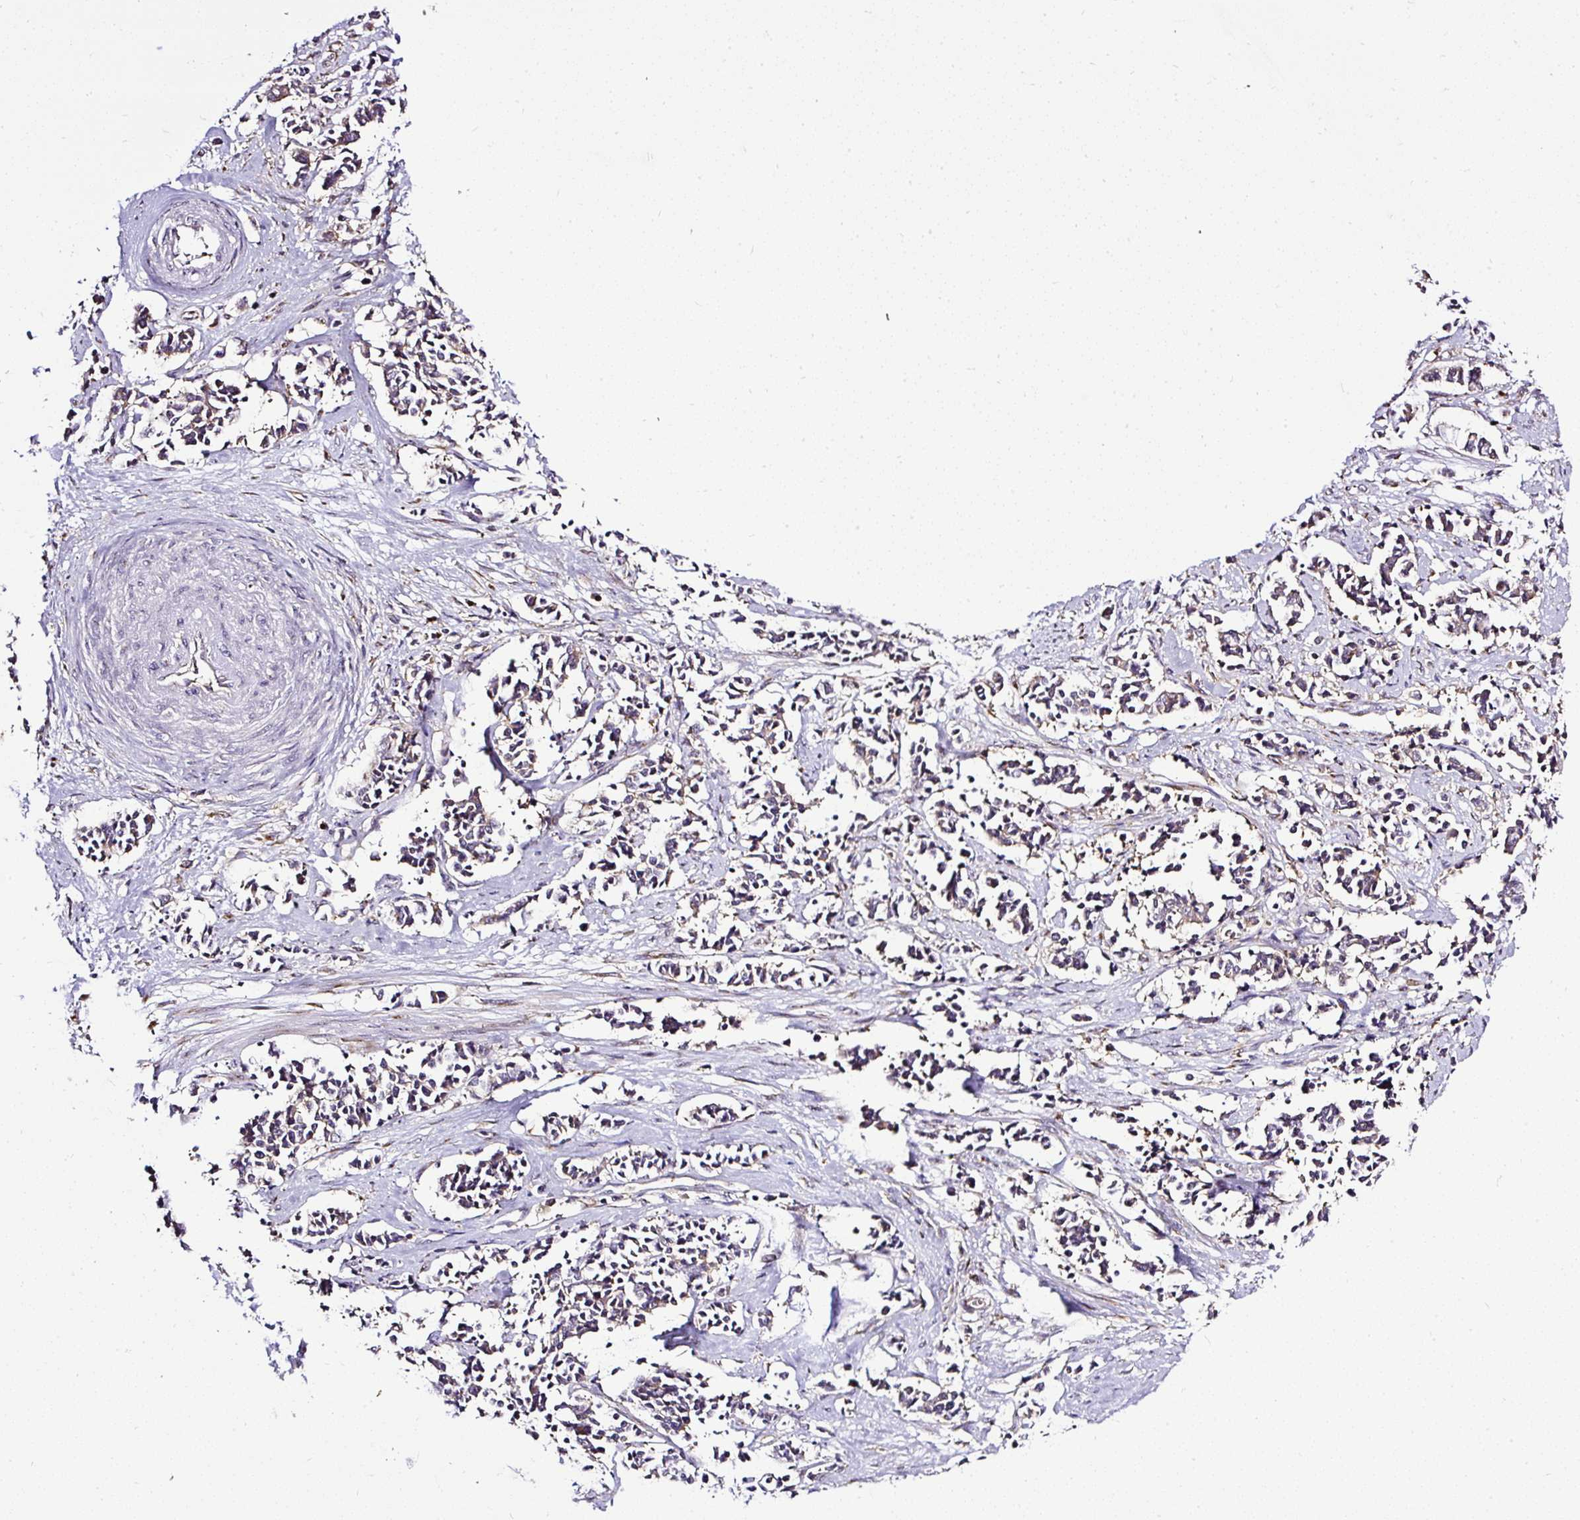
{"staining": {"intensity": "weak", "quantity": "<25%", "location": "cytoplasmic/membranous"}, "tissue": "cervical cancer", "cell_type": "Tumor cells", "image_type": "cancer", "snomed": [{"axis": "morphology", "description": "Normal tissue, NOS"}, {"axis": "morphology", "description": "Squamous cell carcinoma, NOS"}, {"axis": "topography", "description": "Cervix"}], "caption": "High power microscopy image of an immunohistochemistry (IHC) photomicrograph of squamous cell carcinoma (cervical), revealing no significant expression in tumor cells. (DAB (3,3'-diaminobenzidine) immunohistochemistry (IHC) visualized using brightfield microscopy, high magnification).", "gene": "SMC4", "patient": {"sex": "female", "age": 35}}